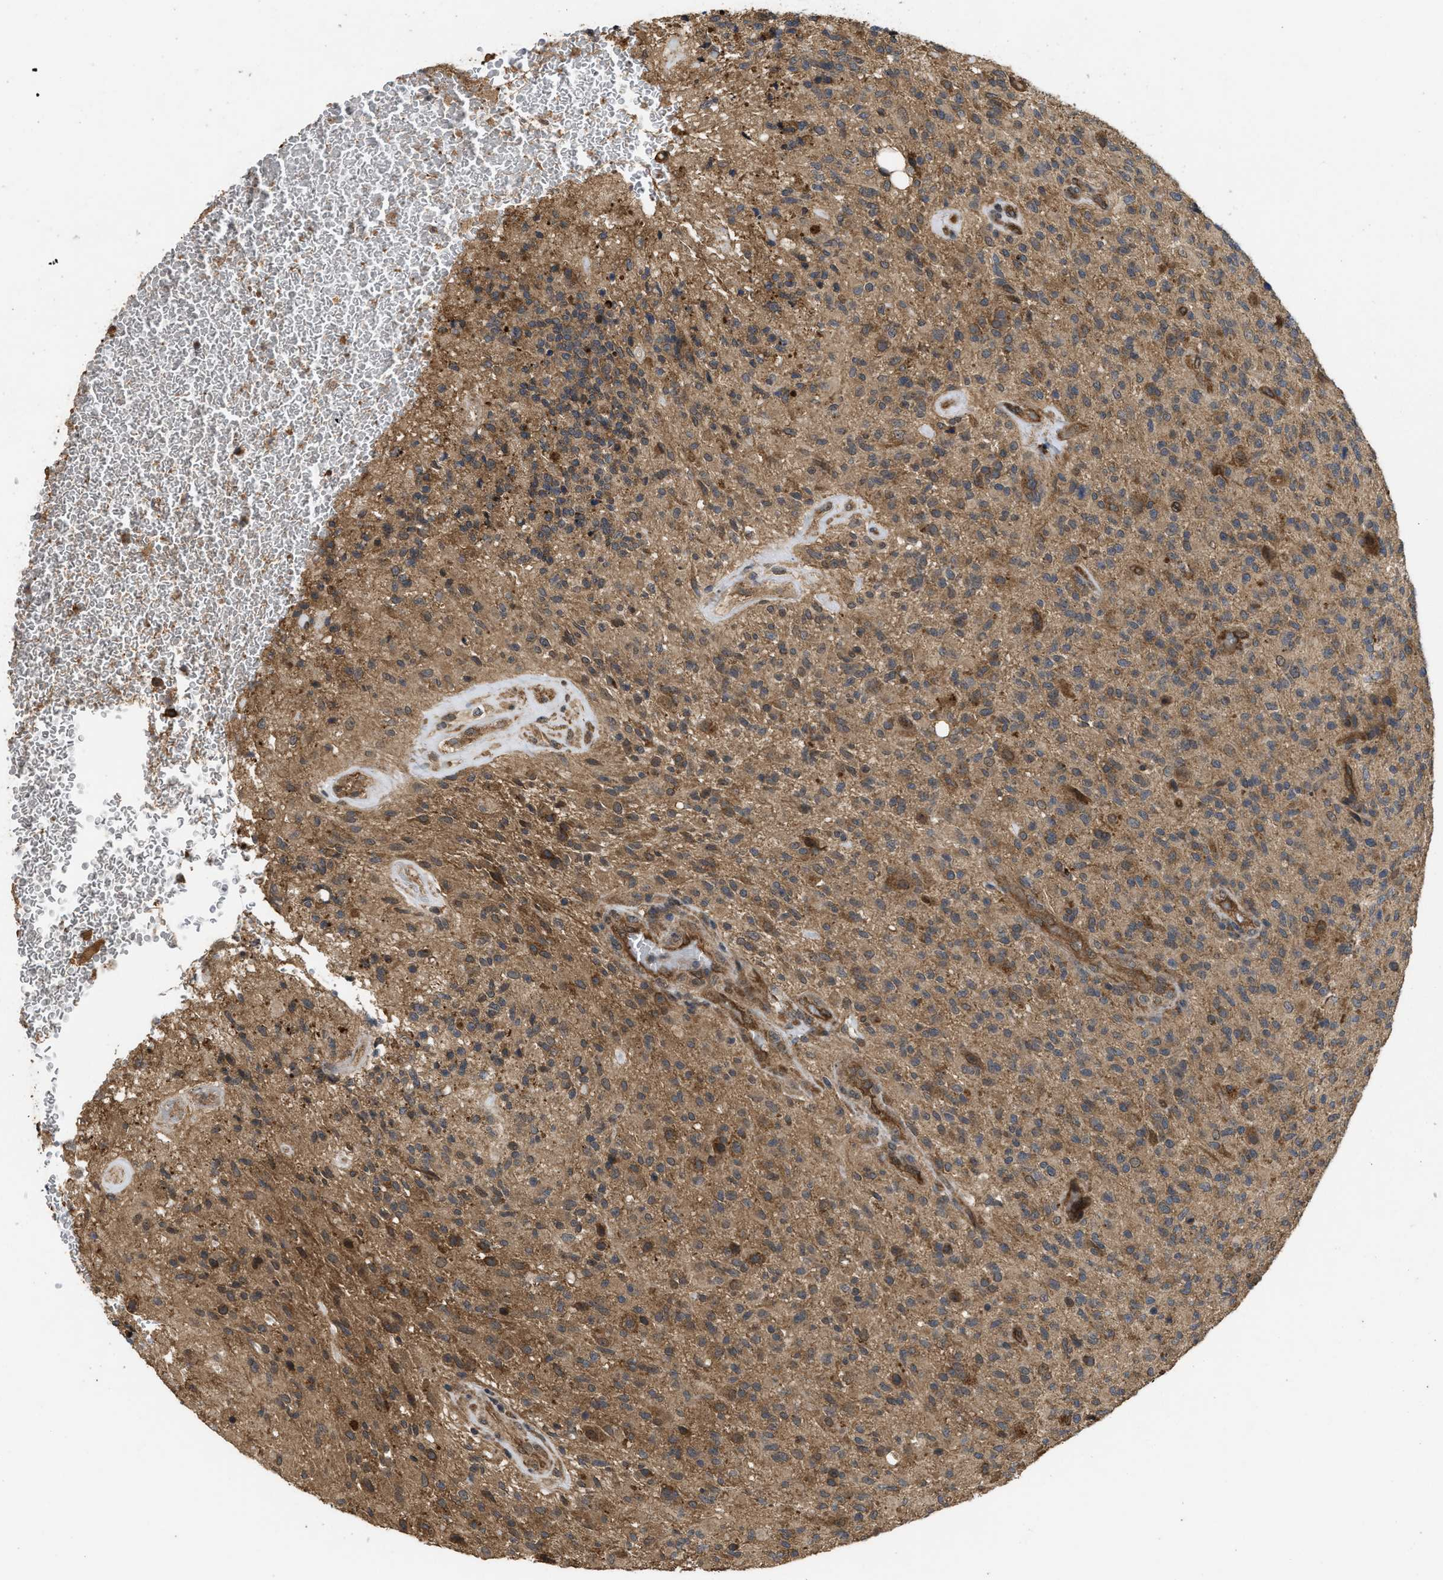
{"staining": {"intensity": "moderate", "quantity": "25%-75%", "location": "cytoplasmic/membranous"}, "tissue": "glioma", "cell_type": "Tumor cells", "image_type": "cancer", "snomed": [{"axis": "morphology", "description": "Glioma, malignant, High grade"}, {"axis": "topography", "description": "Brain"}], "caption": "IHC staining of glioma, which demonstrates medium levels of moderate cytoplasmic/membranous staining in about 25%-75% of tumor cells indicating moderate cytoplasmic/membranous protein positivity. The staining was performed using DAB (3,3'-diaminobenzidine) (brown) for protein detection and nuclei were counterstained in hematoxylin (blue).", "gene": "FZD6", "patient": {"sex": "male", "age": 71}}